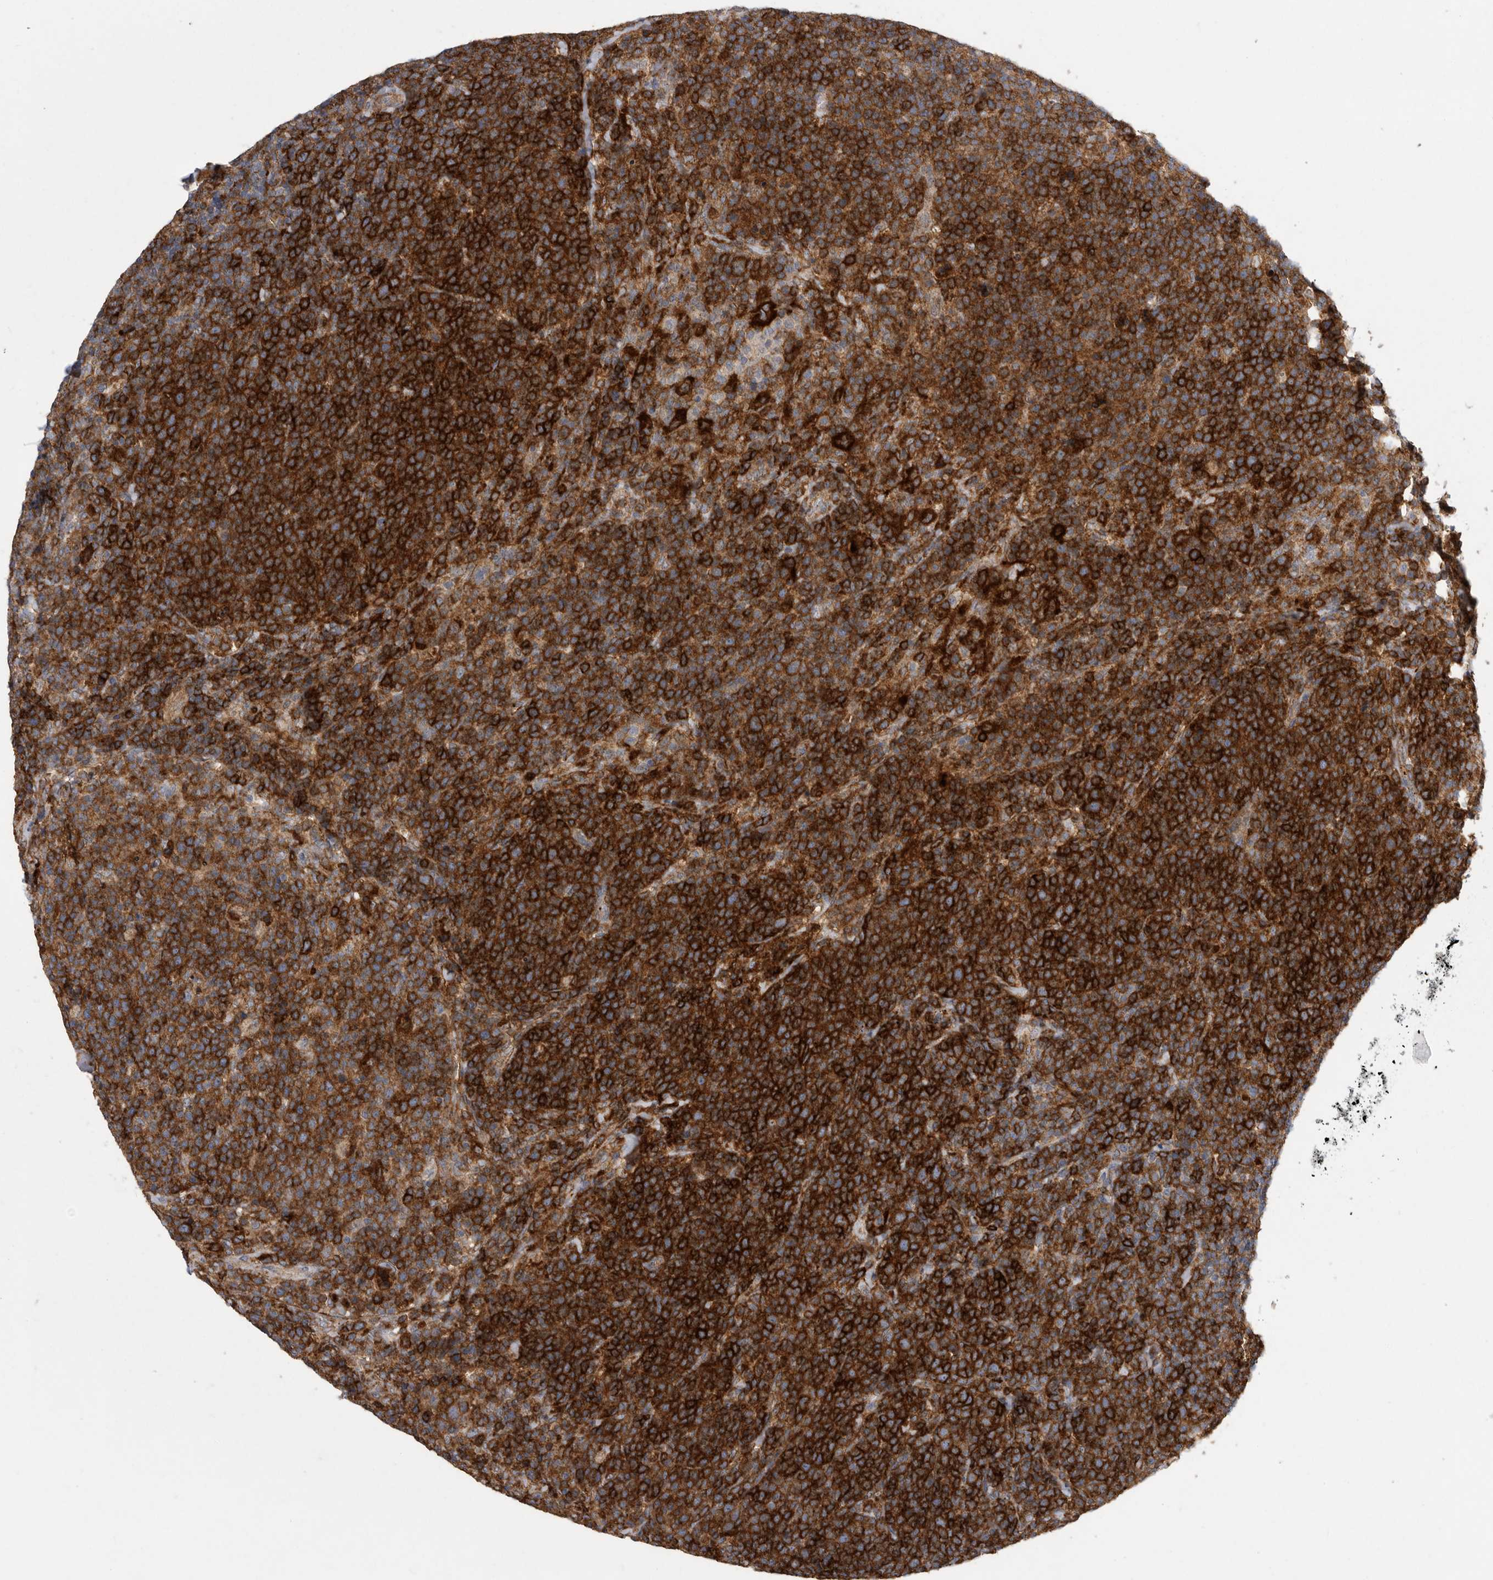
{"staining": {"intensity": "strong", "quantity": ">75%", "location": "cytoplasmic/membranous"}, "tissue": "lymphoma", "cell_type": "Tumor cells", "image_type": "cancer", "snomed": [{"axis": "morphology", "description": "Malignant lymphoma, non-Hodgkin's type, High grade"}, {"axis": "topography", "description": "Lymph node"}], "caption": "An immunohistochemistry photomicrograph of tumor tissue is shown. Protein staining in brown shows strong cytoplasmic/membranous positivity in lymphoma within tumor cells.", "gene": "SIGLEC10", "patient": {"sex": "male", "age": 61}}